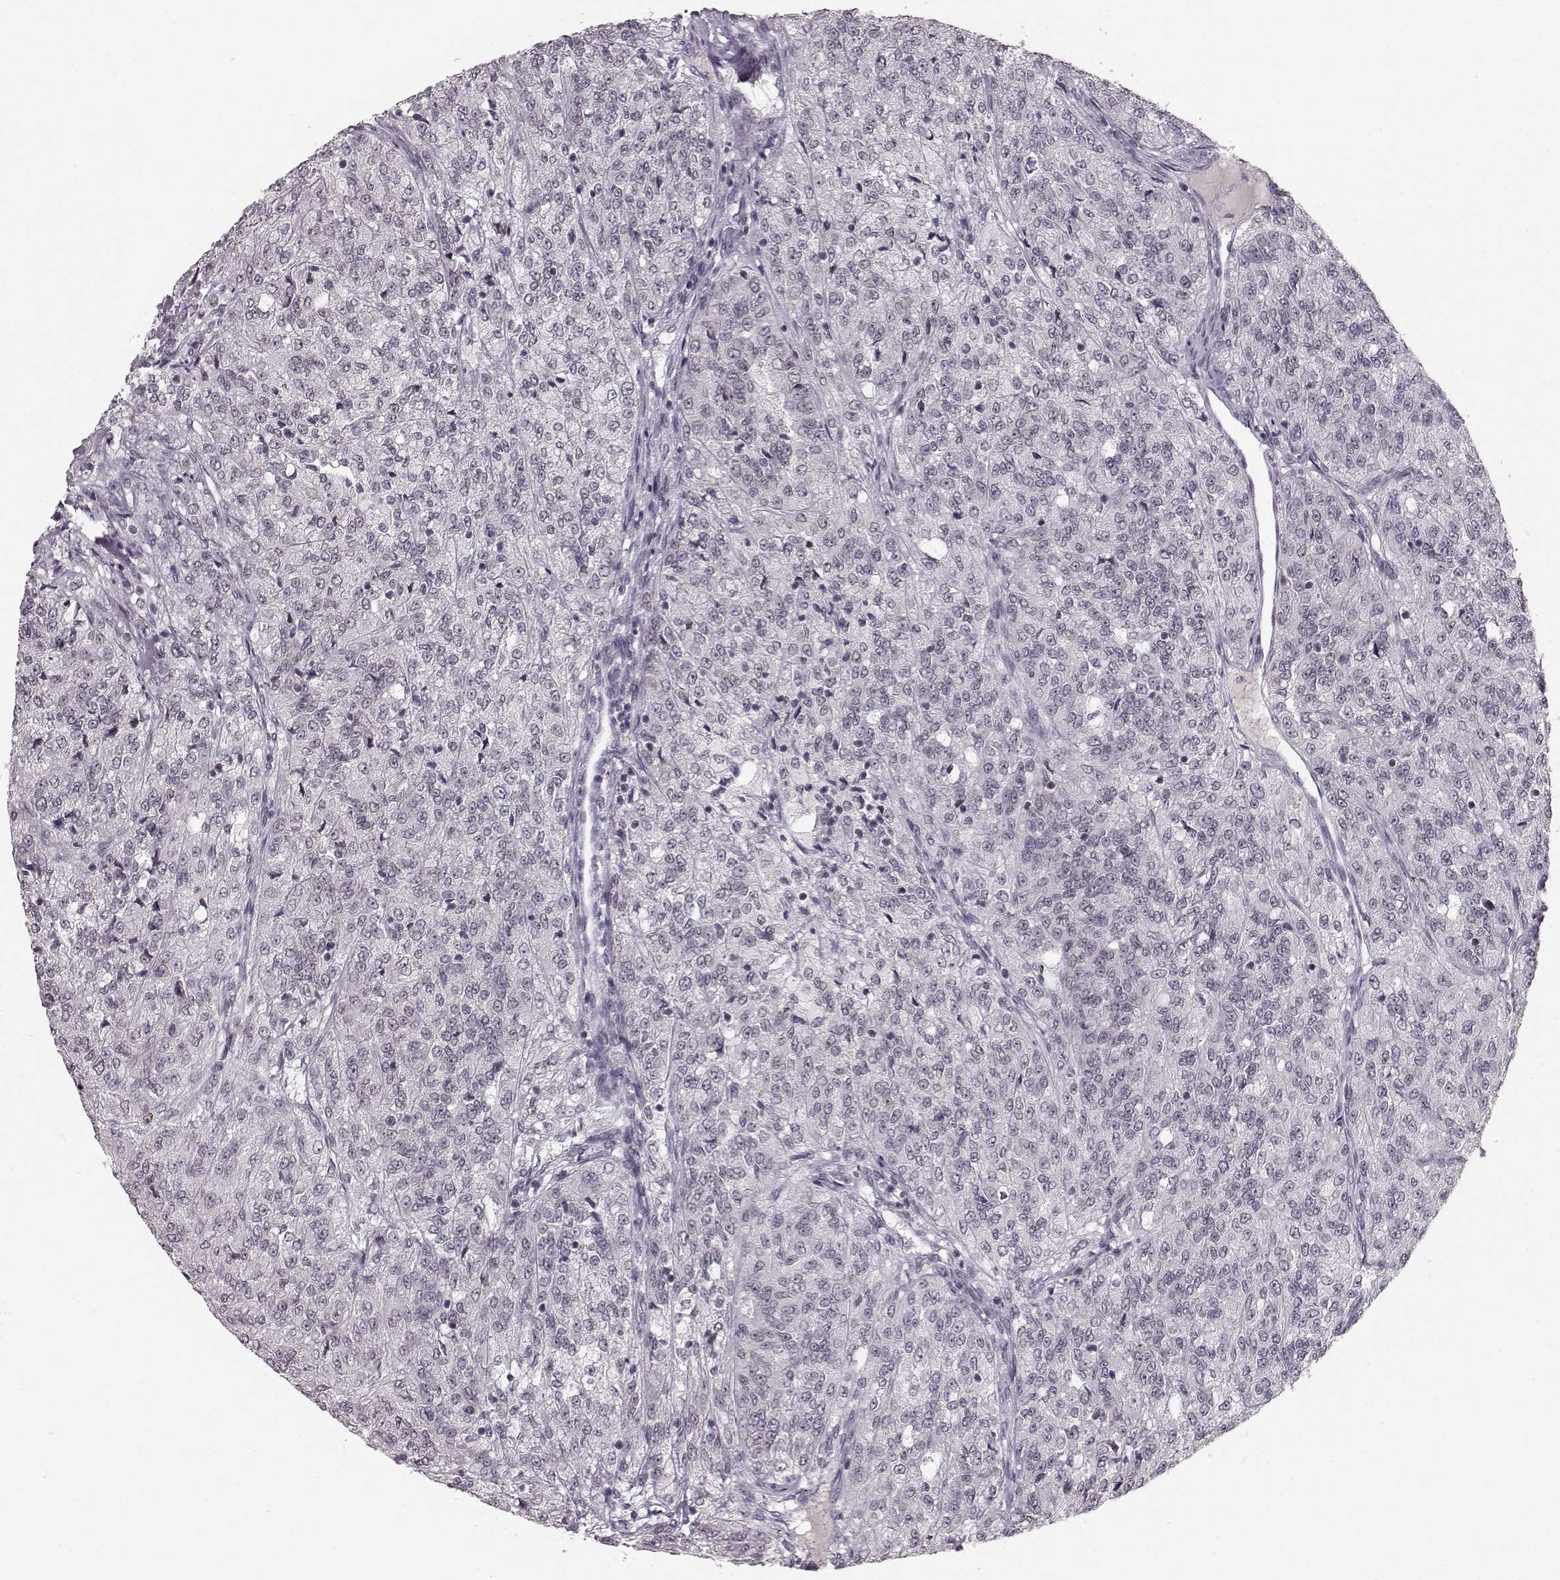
{"staining": {"intensity": "negative", "quantity": "none", "location": "none"}, "tissue": "renal cancer", "cell_type": "Tumor cells", "image_type": "cancer", "snomed": [{"axis": "morphology", "description": "Adenocarcinoma, NOS"}, {"axis": "topography", "description": "Kidney"}], "caption": "Adenocarcinoma (renal) stained for a protein using immunohistochemistry (IHC) exhibits no positivity tumor cells.", "gene": "DCAF12", "patient": {"sex": "female", "age": 63}}